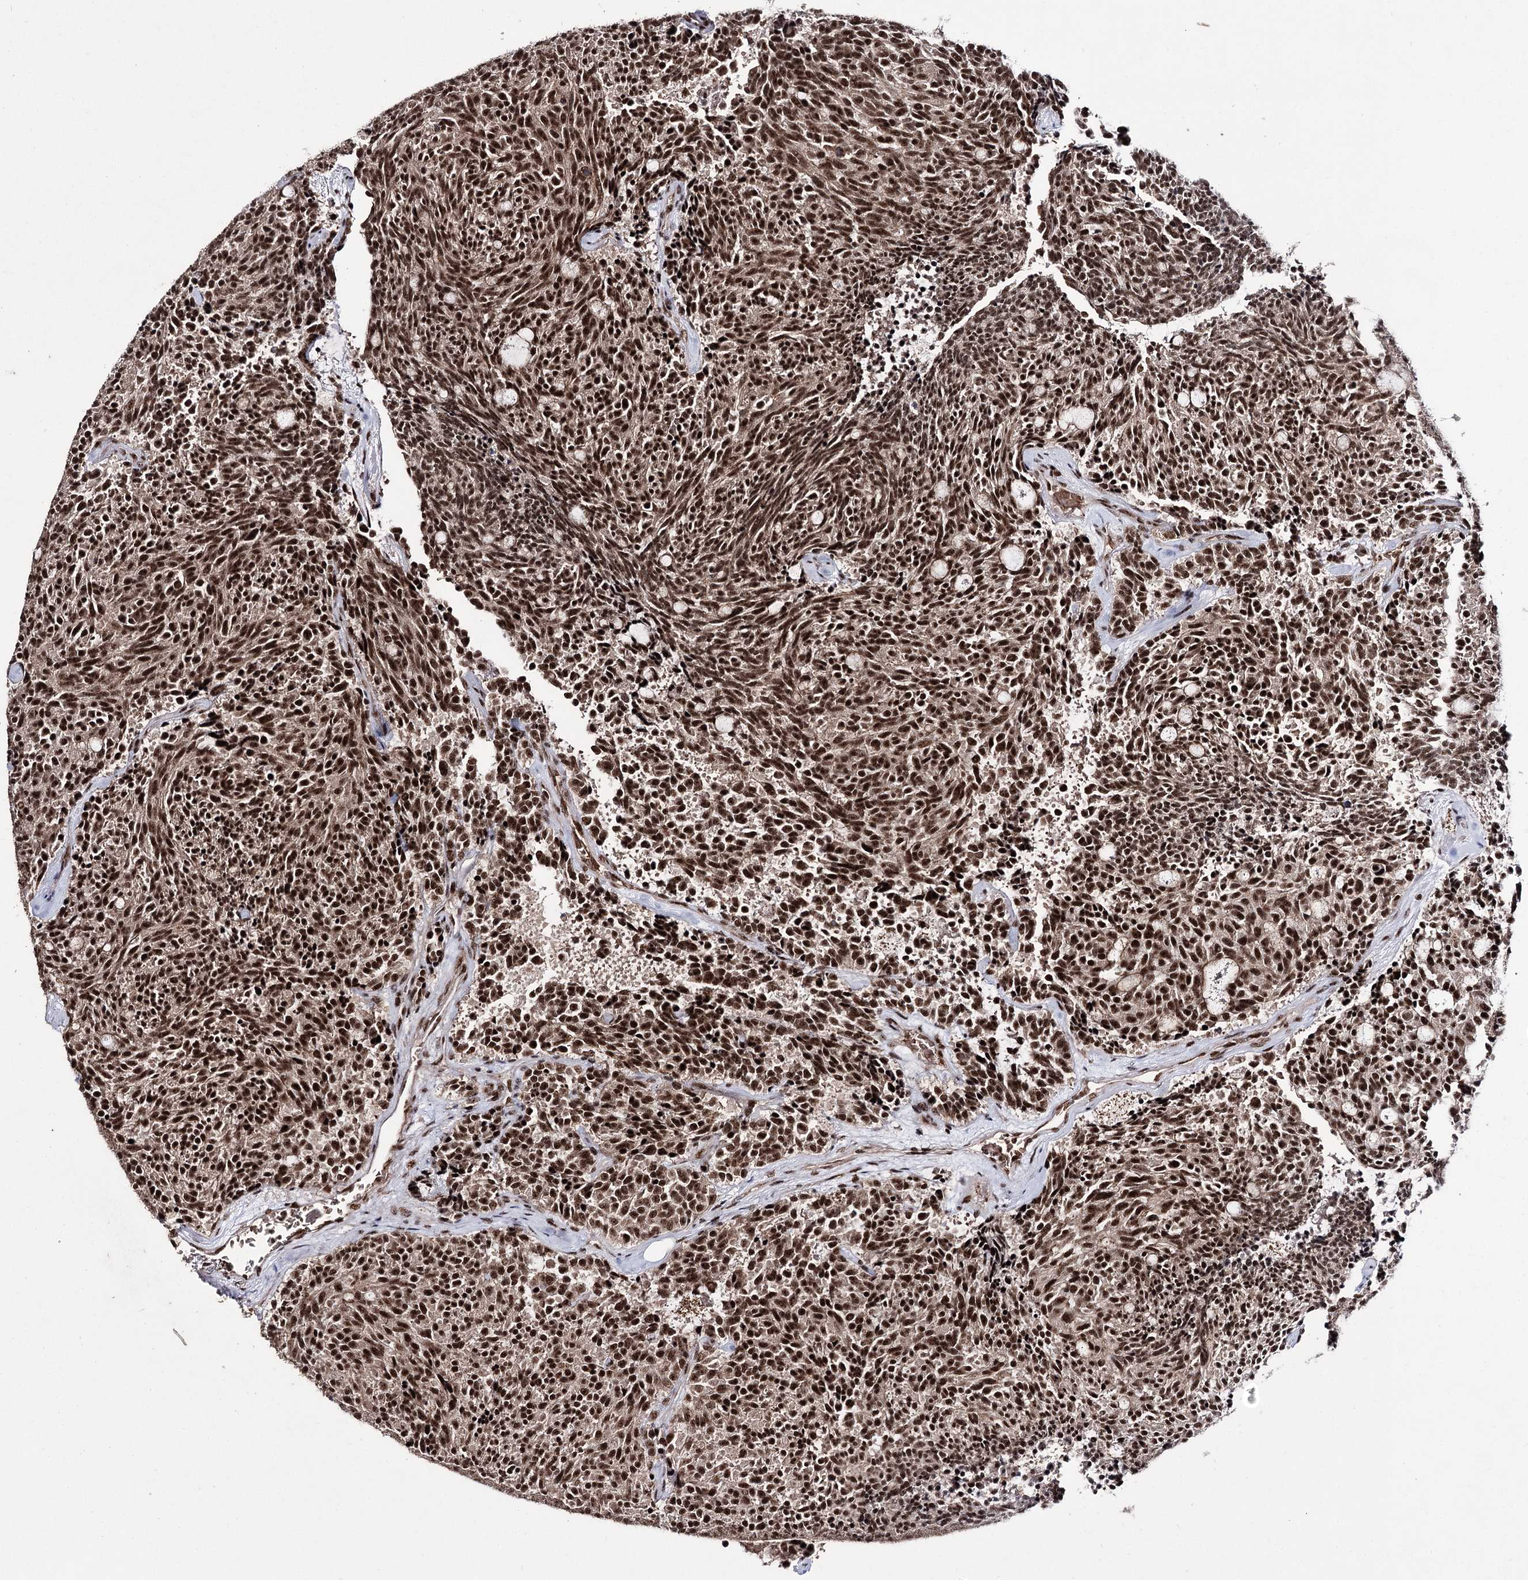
{"staining": {"intensity": "strong", "quantity": ">75%", "location": "nuclear"}, "tissue": "carcinoid", "cell_type": "Tumor cells", "image_type": "cancer", "snomed": [{"axis": "morphology", "description": "Carcinoid, malignant, NOS"}, {"axis": "topography", "description": "Pancreas"}], "caption": "Carcinoid stained with a brown dye displays strong nuclear positive positivity in about >75% of tumor cells.", "gene": "PRPF40A", "patient": {"sex": "female", "age": 54}}